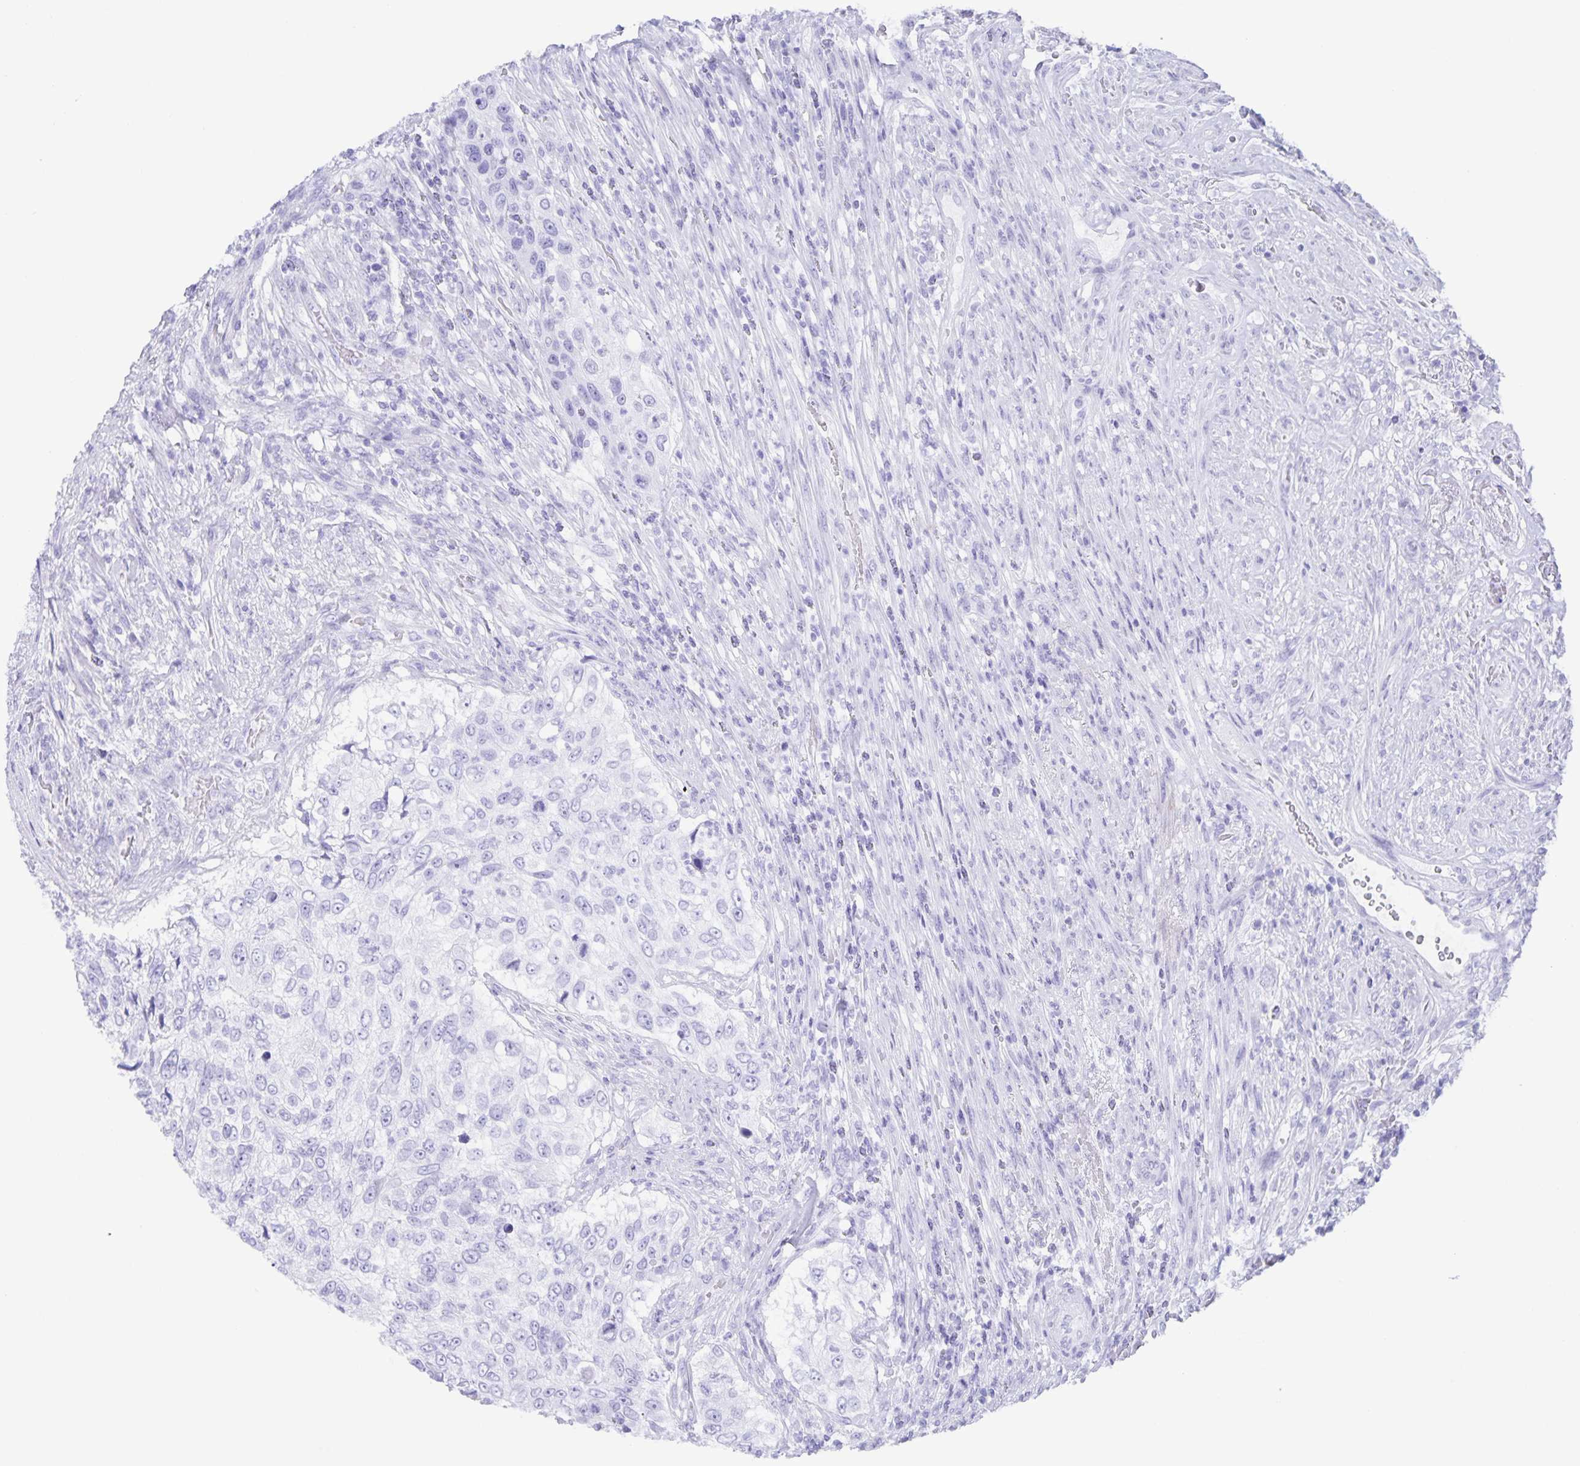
{"staining": {"intensity": "negative", "quantity": "none", "location": "none"}, "tissue": "urothelial cancer", "cell_type": "Tumor cells", "image_type": "cancer", "snomed": [{"axis": "morphology", "description": "Urothelial carcinoma, High grade"}, {"axis": "topography", "description": "Urinary bladder"}], "caption": "Tumor cells are negative for brown protein staining in urothelial cancer.", "gene": "AQP4", "patient": {"sex": "female", "age": 60}}